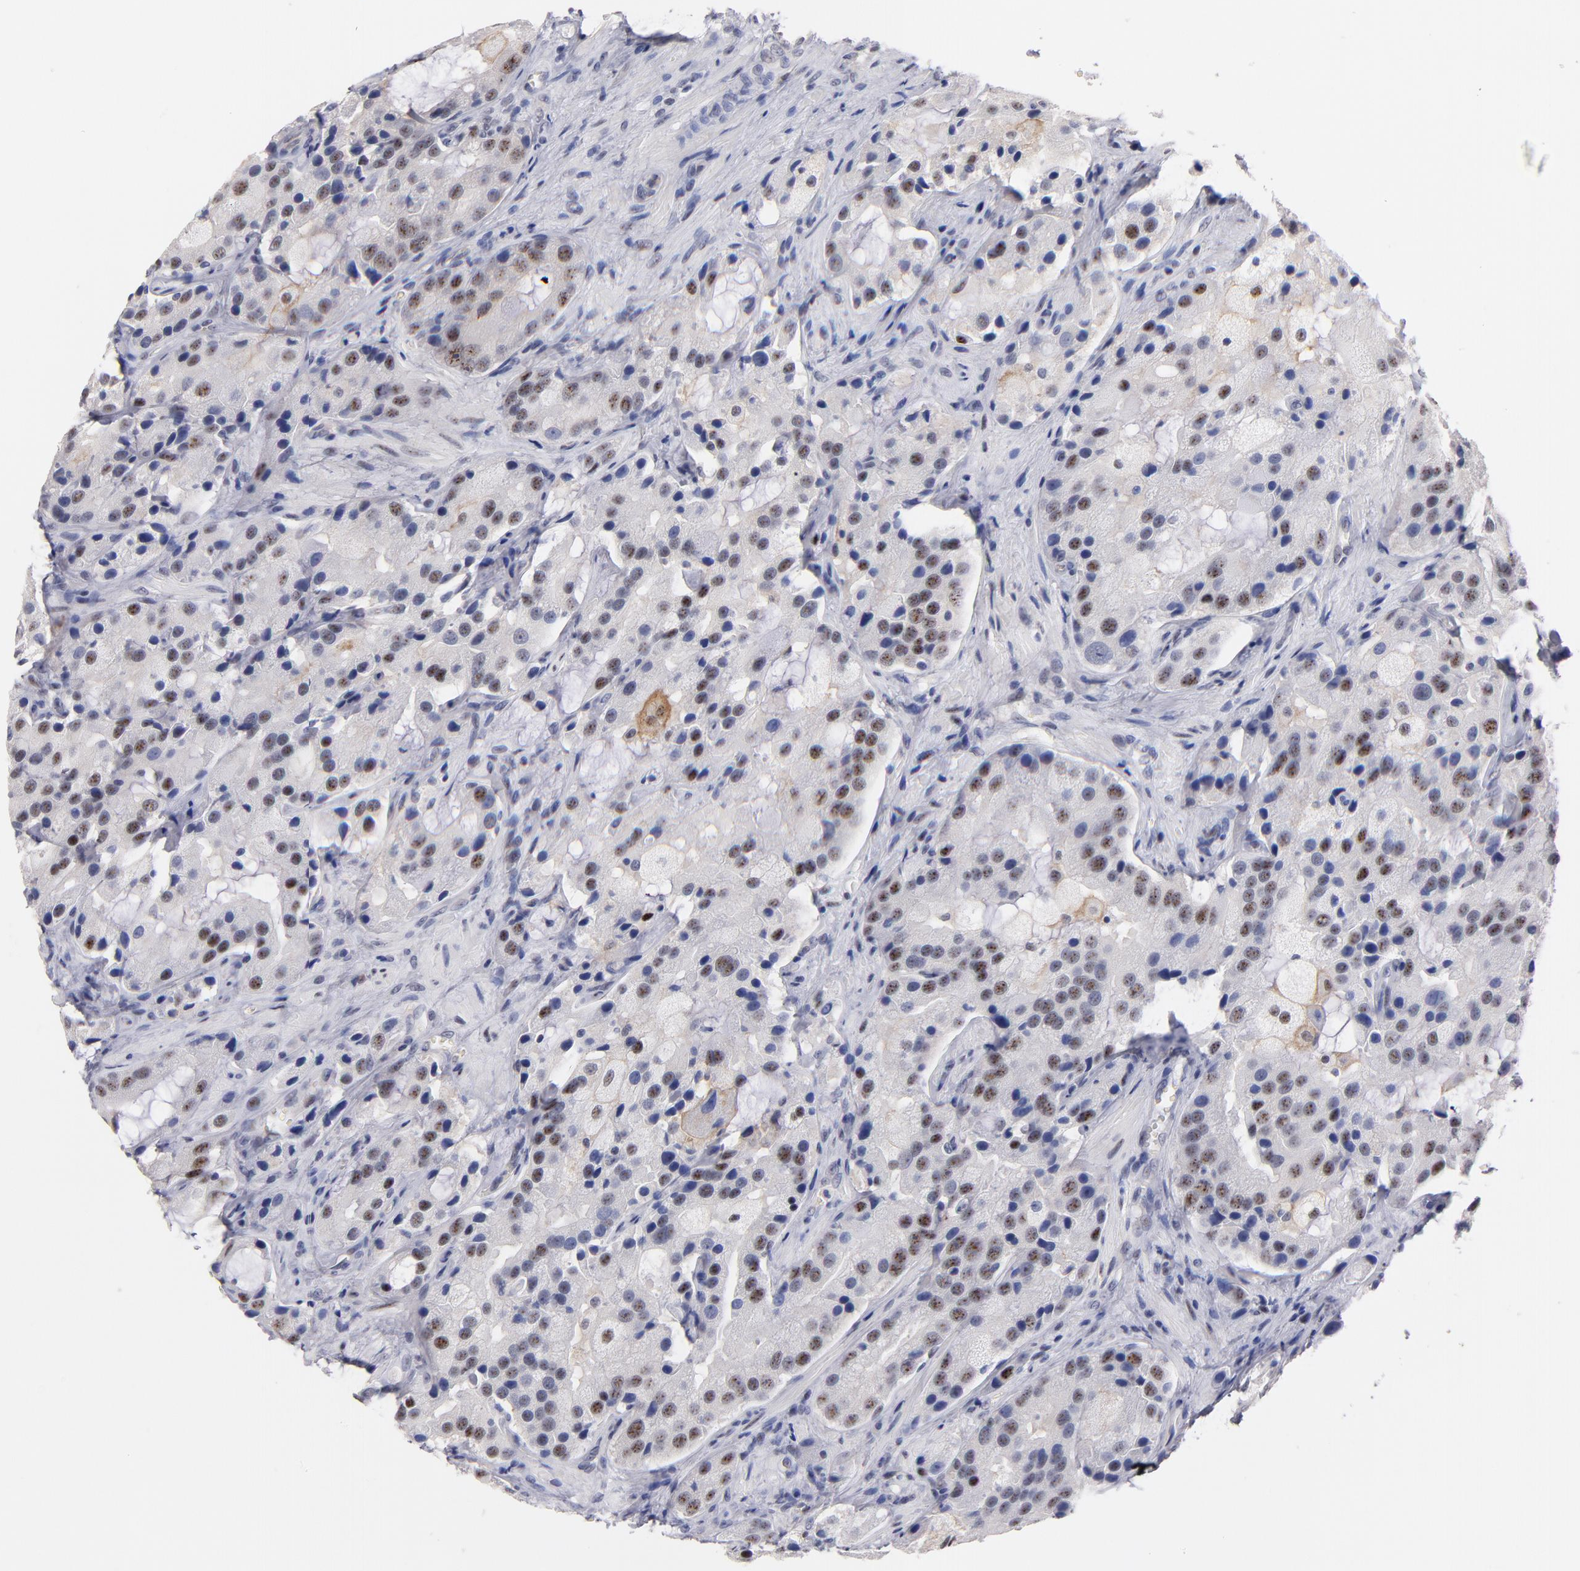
{"staining": {"intensity": "moderate", "quantity": "25%-75%", "location": "nuclear"}, "tissue": "prostate cancer", "cell_type": "Tumor cells", "image_type": "cancer", "snomed": [{"axis": "morphology", "description": "Adenocarcinoma, High grade"}, {"axis": "topography", "description": "Prostate"}], "caption": "Approximately 25%-75% of tumor cells in human prostate high-grade adenocarcinoma show moderate nuclear protein expression as visualized by brown immunohistochemical staining.", "gene": "RAF1", "patient": {"sex": "male", "age": 70}}